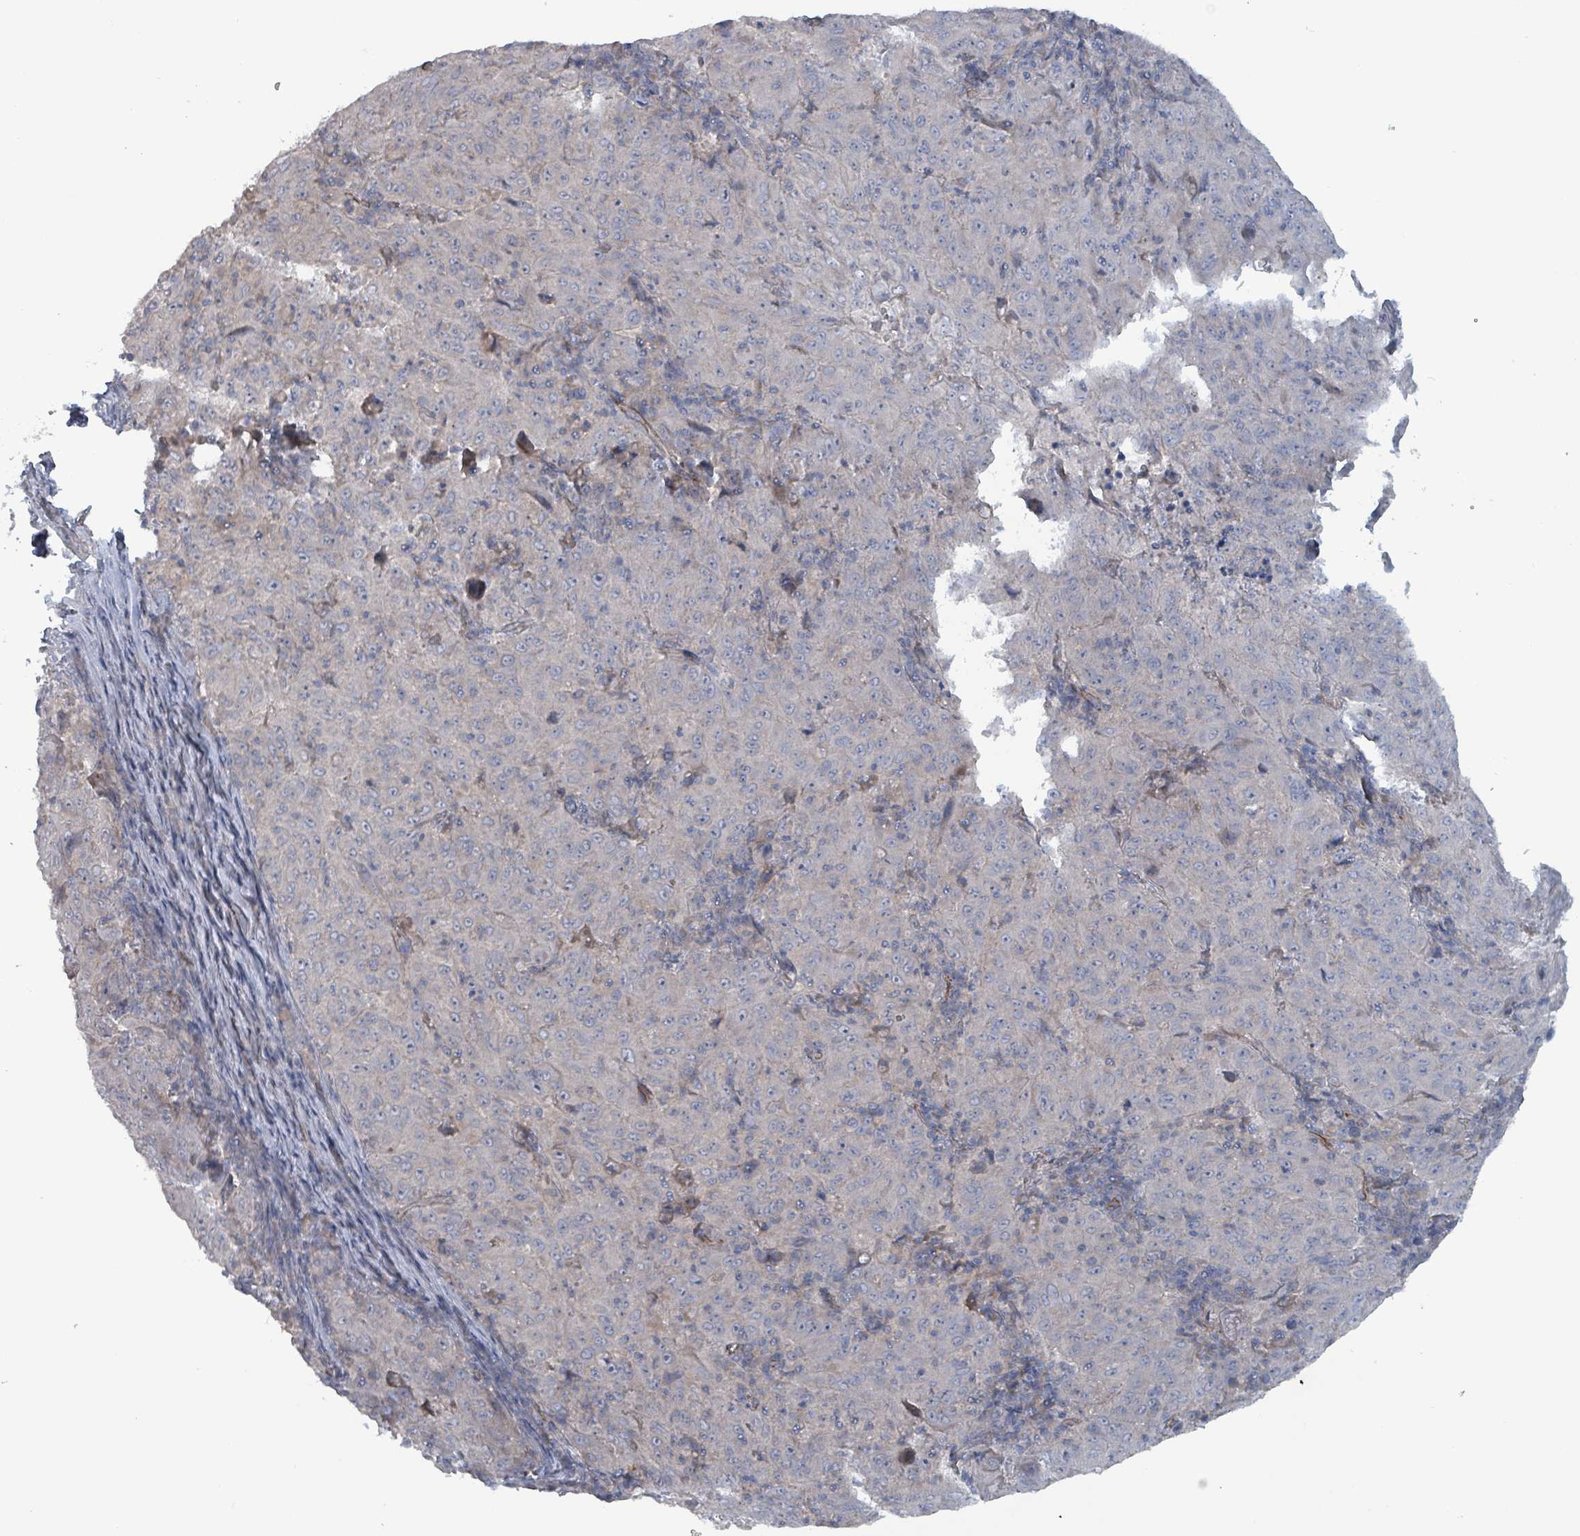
{"staining": {"intensity": "negative", "quantity": "none", "location": "none"}, "tissue": "pancreatic cancer", "cell_type": "Tumor cells", "image_type": "cancer", "snomed": [{"axis": "morphology", "description": "Adenocarcinoma, NOS"}, {"axis": "topography", "description": "Pancreas"}], "caption": "Immunohistochemistry (IHC) of pancreatic cancer (adenocarcinoma) reveals no expression in tumor cells.", "gene": "TAAR5", "patient": {"sex": "male", "age": 63}}